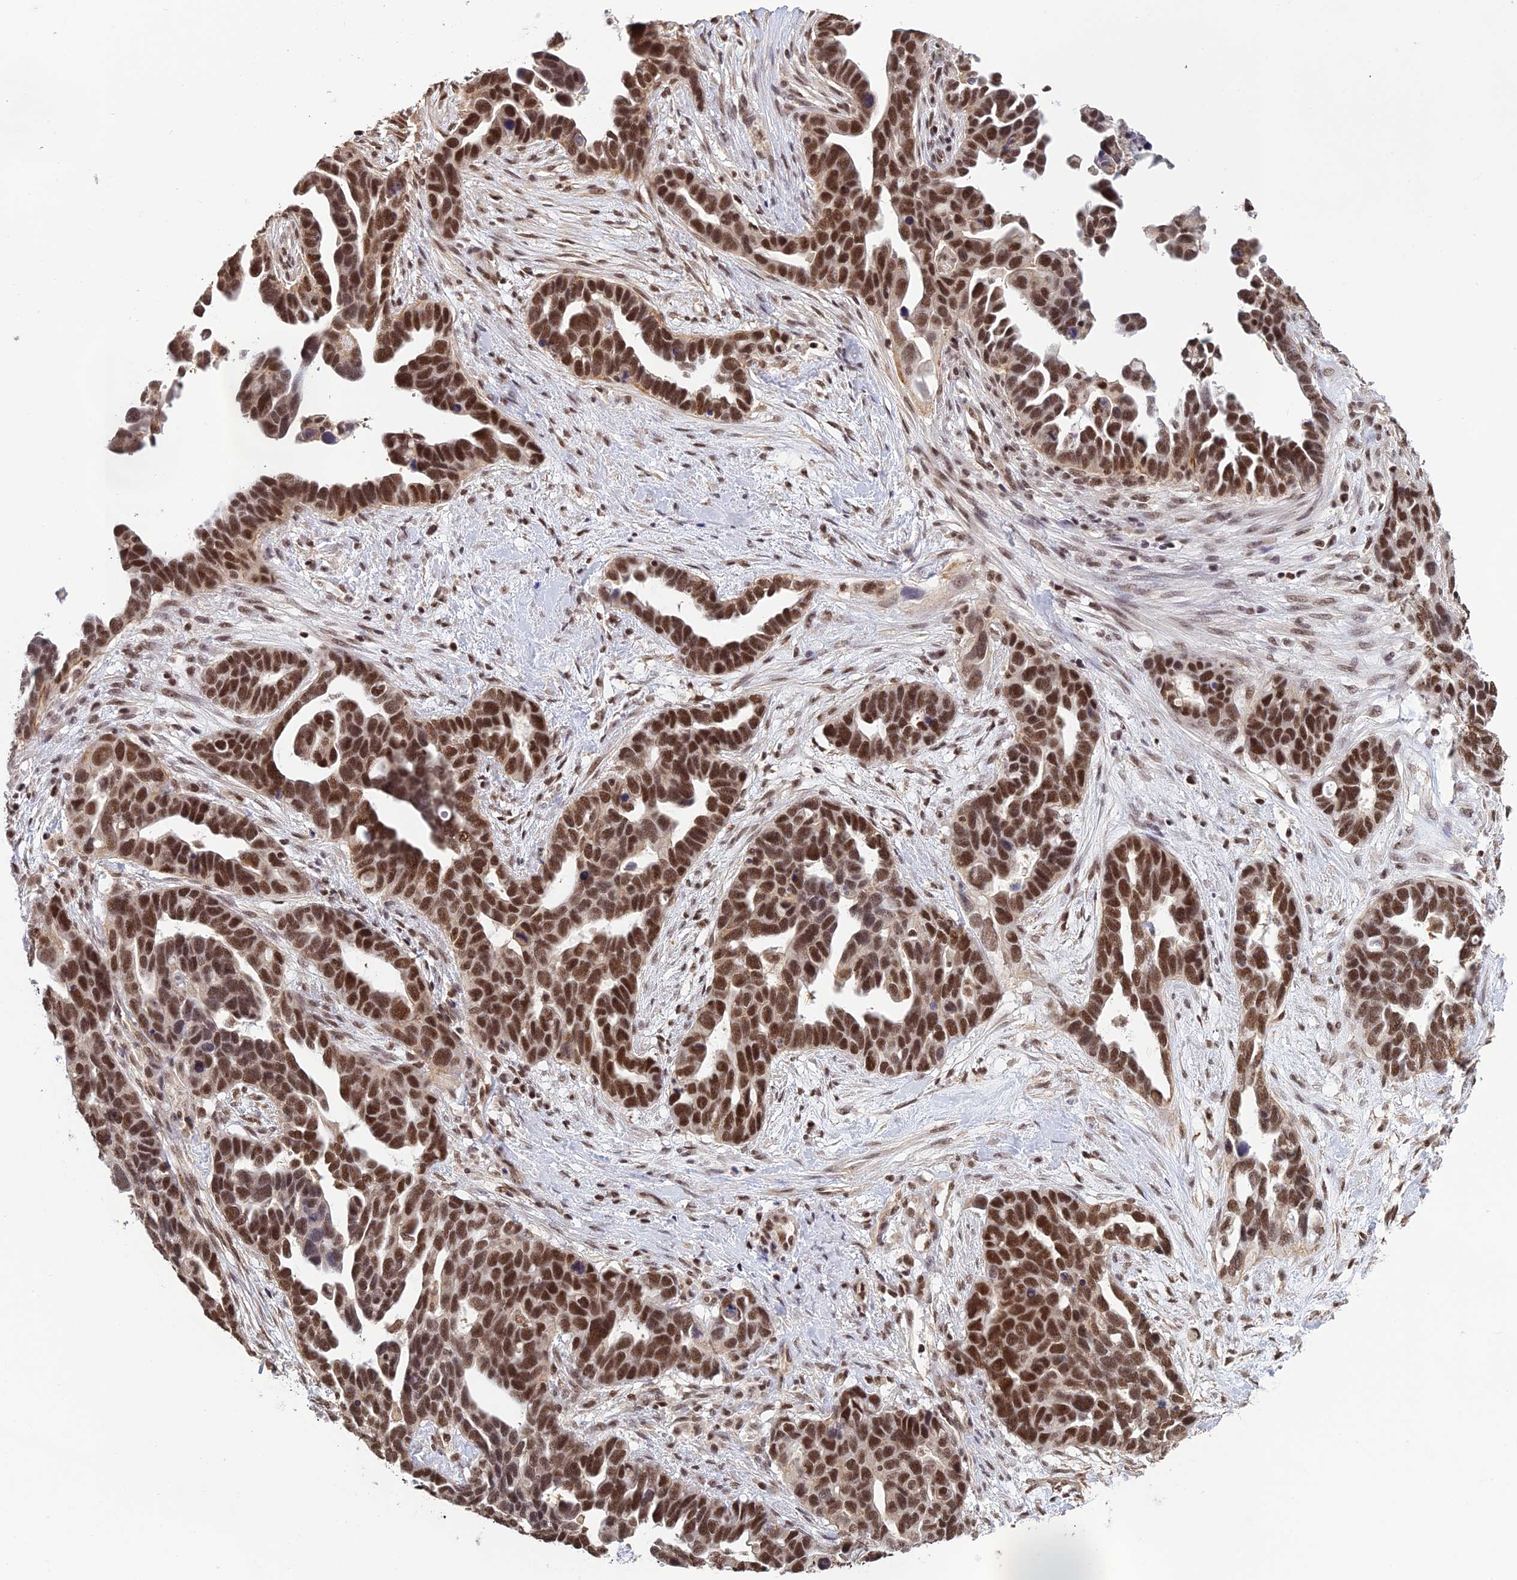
{"staining": {"intensity": "strong", "quantity": ">75%", "location": "nuclear"}, "tissue": "ovarian cancer", "cell_type": "Tumor cells", "image_type": "cancer", "snomed": [{"axis": "morphology", "description": "Cystadenocarcinoma, serous, NOS"}, {"axis": "topography", "description": "Ovary"}], "caption": "Immunohistochemistry staining of serous cystadenocarcinoma (ovarian), which exhibits high levels of strong nuclear expression in about >75% of tumor cells indicating strong nuclear protein staining. The staining was performed using DAB (brown) for protein detection and nuclei were counterstained in hematoxylin (blue).", "gene": "THAP11", "patient": {"sex": "female", "age": 54}}